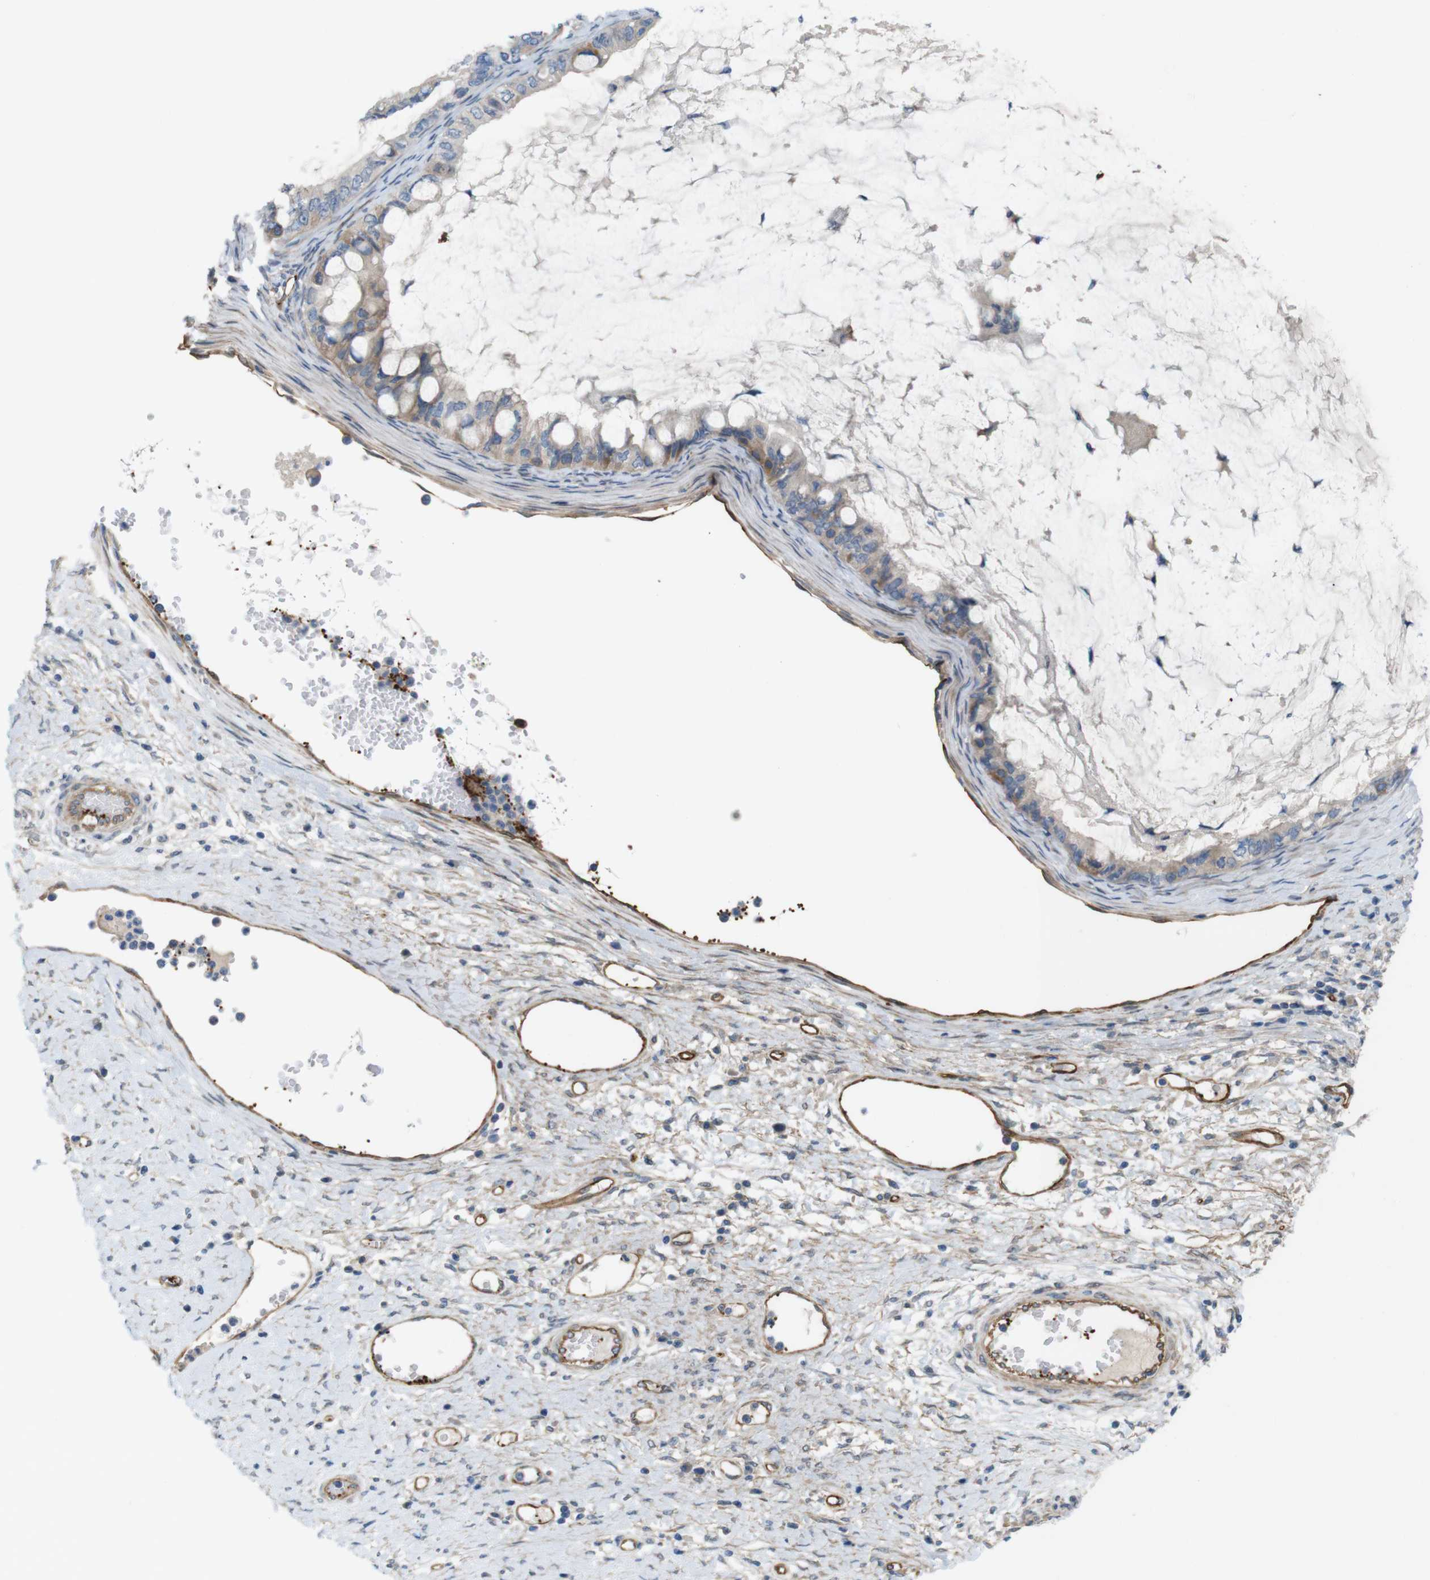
{"staining": {"intensity": "weak", "quantity": ">75%", "location": "cytoplasmic/membranous"}, "tissue": "ovarian cancer", "cell_type": "Tumor cells", "image_type": "cancer", "snomed": [{"axis": "morphology", "description": "Cystadenocarcinoma, mucinous, NOS"}, {"axis": "topography", "description": "Ovary"}], "caption": "Immunohistochemical staining of human ovarian cancer shows low levels of weak cytoplasmic/membranous staining in about >75% of tumor cells. The protein of interest is stained brown, and the nuclei are stained in blue (DAB (3,3'-diaminobenzidine) IHC with brightfield microscopy, high magnification).", "gene": "BVES", "patient": {"sex": "female", "age": 80}}